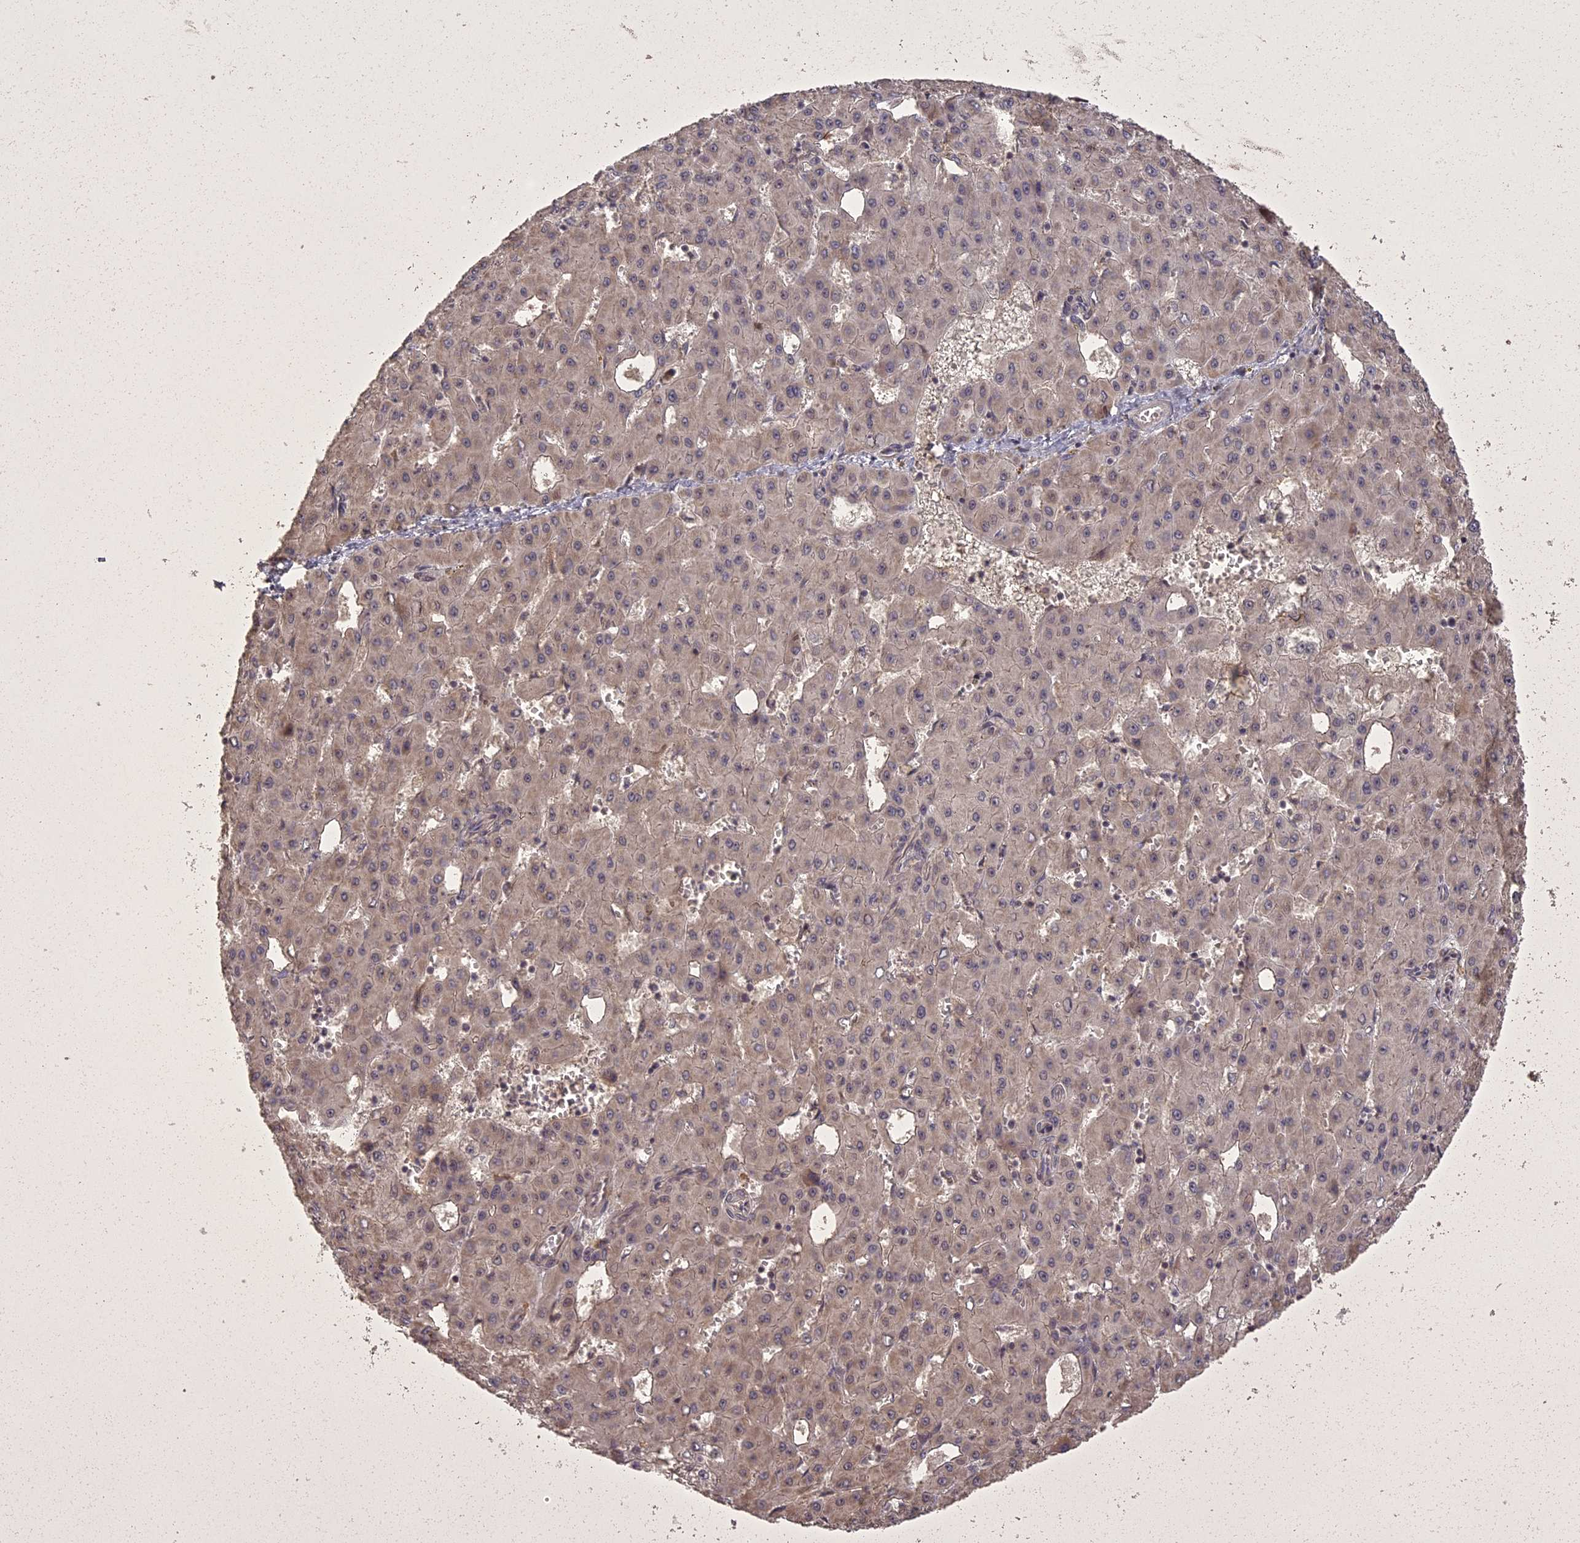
{"staining": {"intensity": "weak", "quantity": "25%-75%", "location": "cytoplasmic/membranous"}, "tissue": "liver cancer", "cell_type": "Tumor cells", "image_type": "cancer", "snomed": [{"axis": "morphology", "description": "Carcinoma, Hepatocellular, NOS"}, {"axis": "topography", "description": "Liver"}], "caption": "Immunohistochemistry staining of liver cancer, which reveals low levels of weak cytoplasmic/membranous staining in approximately 25%-75% of tumor cells indicating weak cytoplasmic/membranous protein staining. The staining was performed using DAB (brown) for protein detection and nuclei were counterstained in hematoxylin (blue).", "gene": "ING5", "patient": {"sex": "male", "age": 47}}